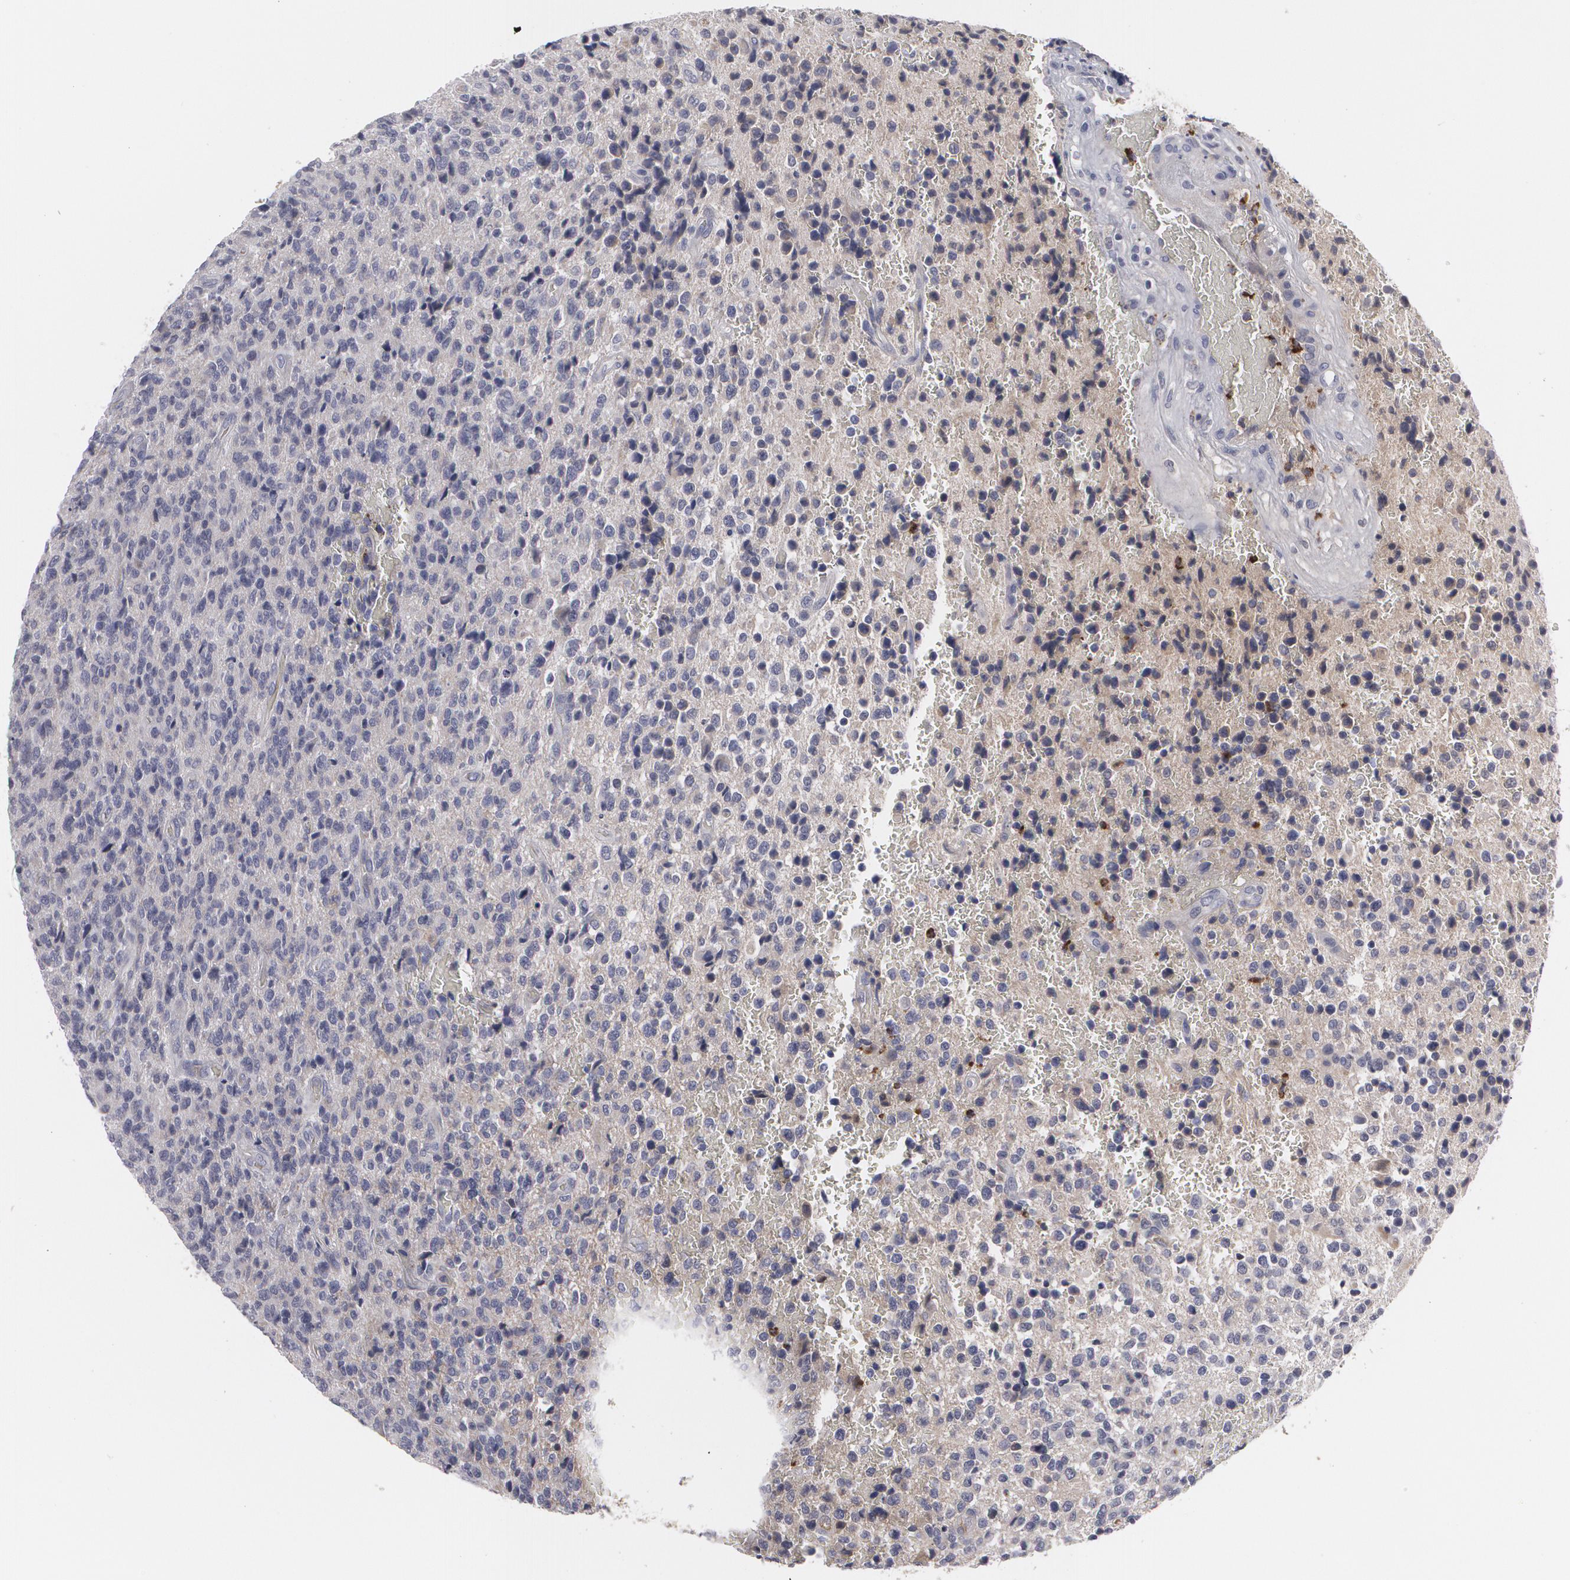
{"staining": {"intensity": "negative", "quantity": "none", "location": "none"}, "tissue": "glioma", "cell_type": "Tumor cells", "image_type": "cancer", "snomed": [{"axis": "morphology", "description": "Glioma, malignant, High grade"}, {"axis": "topography", "description": "Brain"}], "caption": "Immunohistochemistry image of neoplastic tissue: human high-grade glioma (malignant) stained with DAB (3,3'-diaminobenzidine) exhibits no significant protein staining in tumor cells. The staining is performed using DAB (3,3'-diaminobenzidine) brown chromogen with nuclei counter-stained in using hematoxylin.", "gene": "LRG1", "patient": {"sex": "male", "age": 36}}